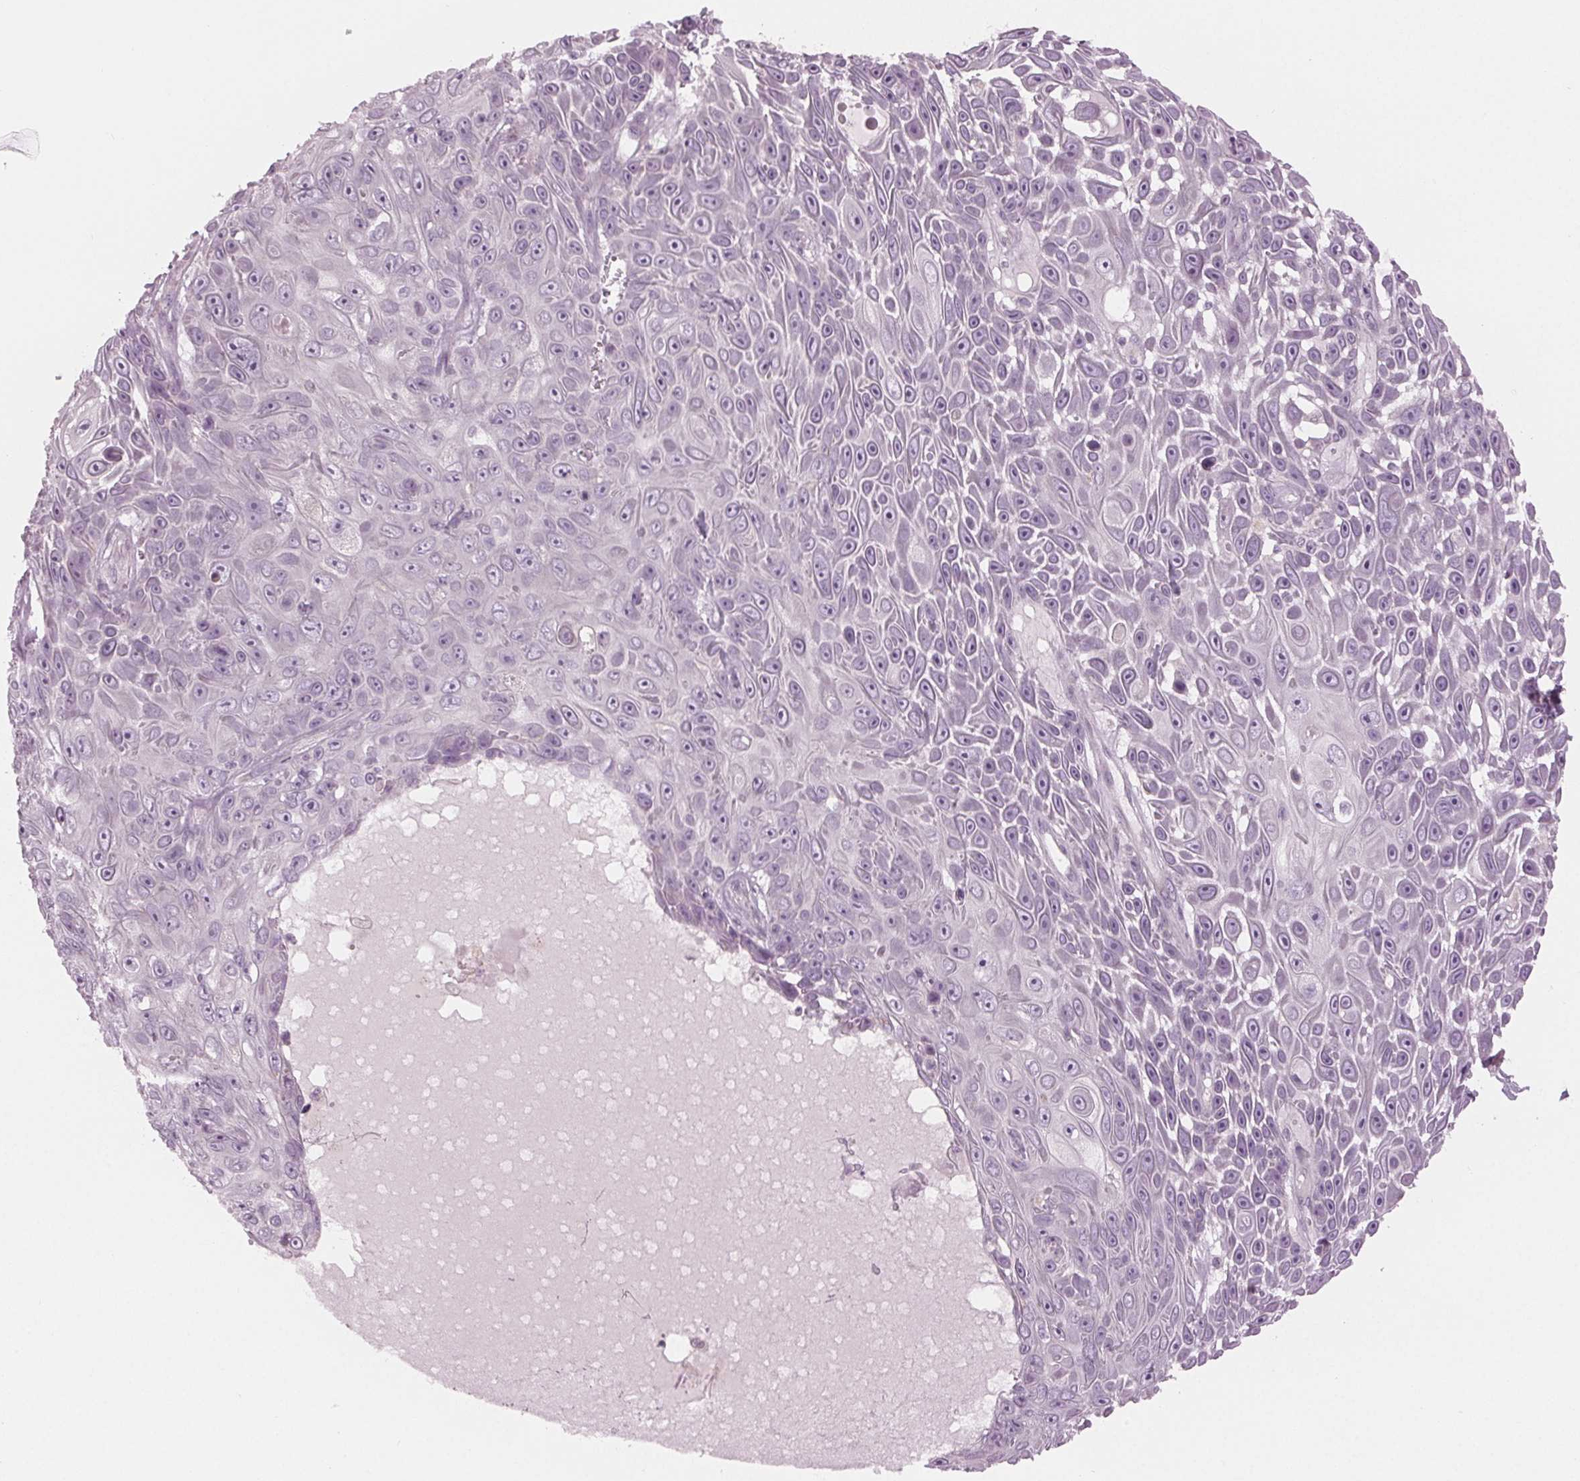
{"staining": {"intensity": "negative", "quantity": "none", "location": "none"}, "tissue": "skin cancer", "cell_type": "Tumor cells", "image_type": "cancer", "snomed": [{"axis": "morphology", "description": "Squamous cell carcinoma, NOS"}, {"axis": "topography", "description": "Skin"}], "caption": "High magnification brightfield microscopy of skin squamous cell carcinoma stained with DAB (3,3'-diaminobenzidine) (brown) and counterstained with hematoxylin (blue): tumor cells show no significant expression.", "gene": "PRAP1", "patient": {"sex": "male", "age": 82}}